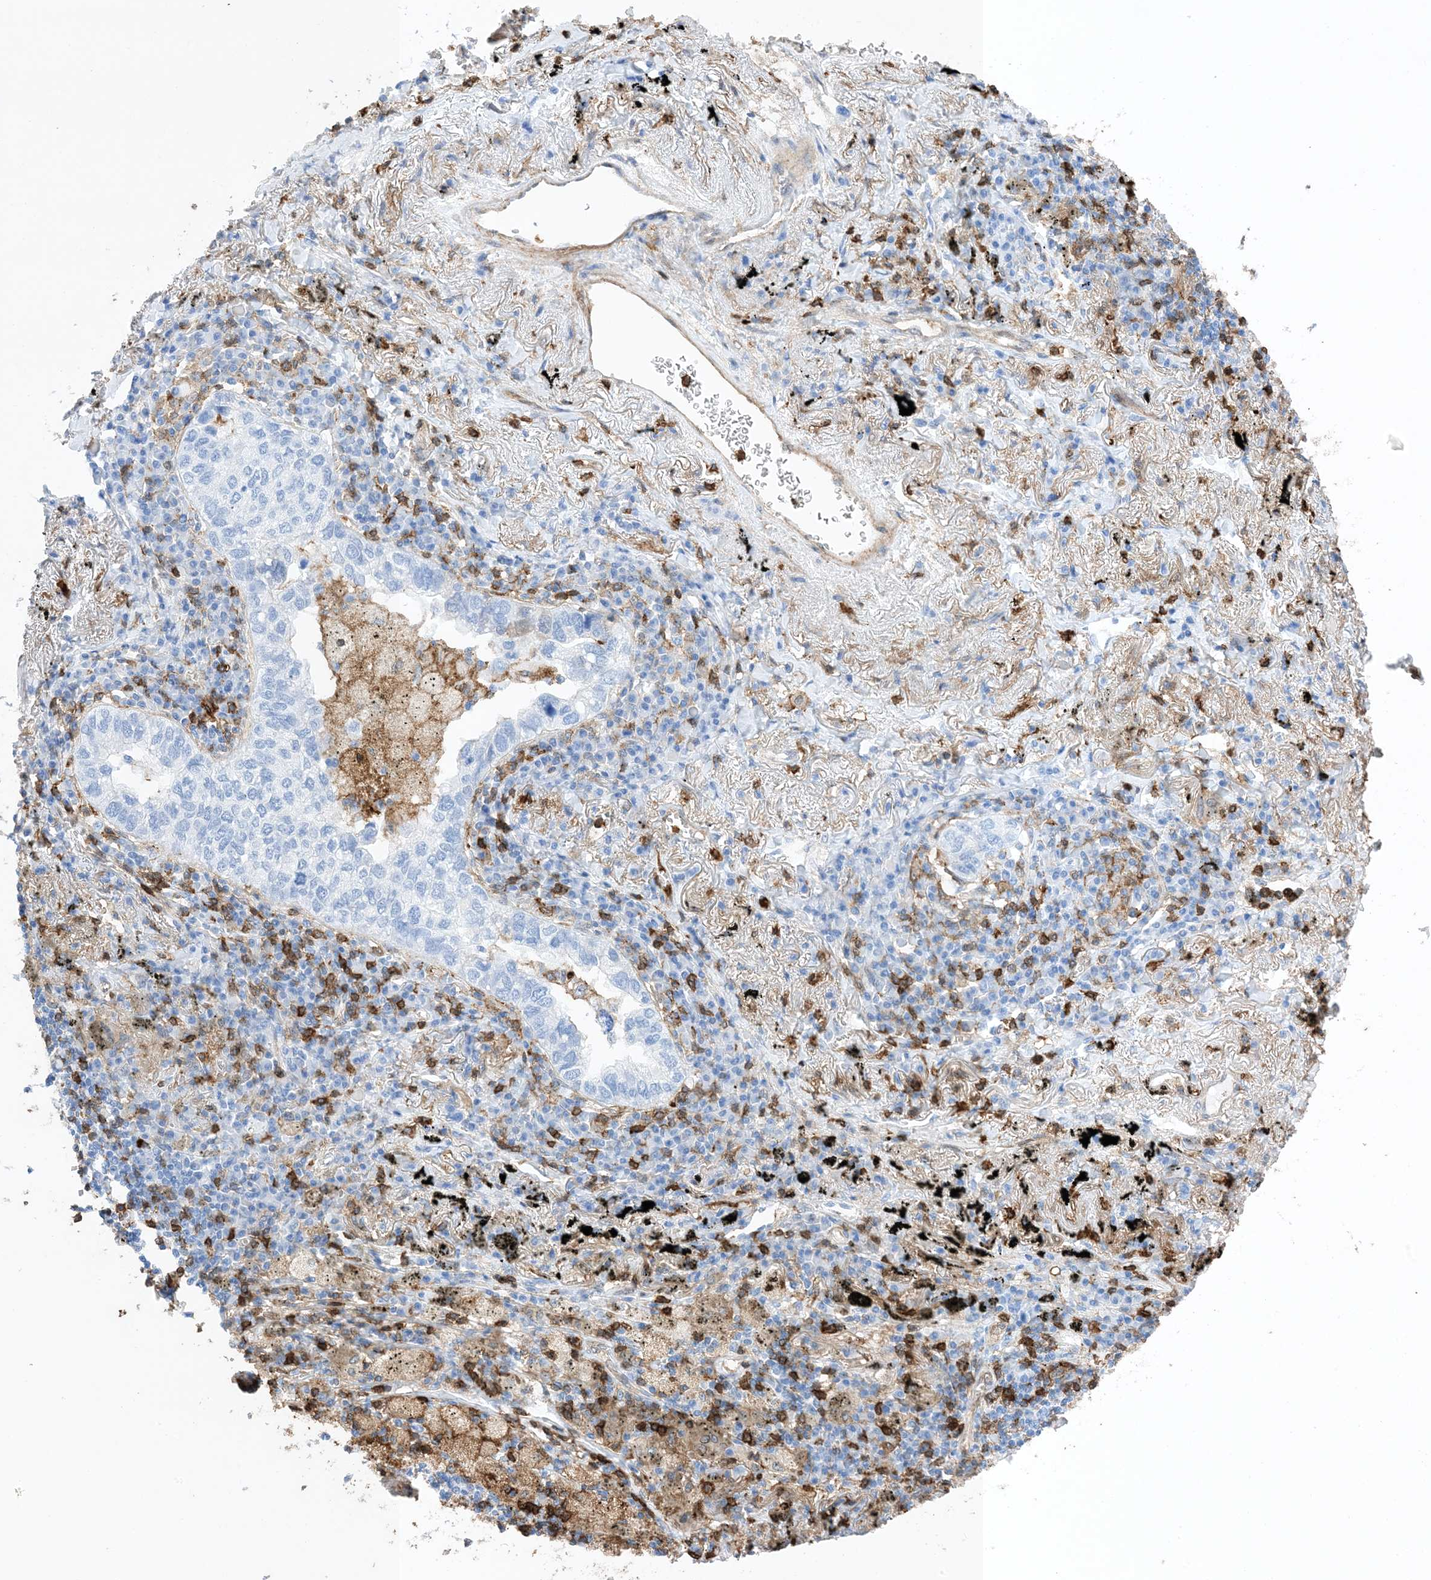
{"staining": {"intensity": "negative", "quantity": "none", "location": "none"}, "tissue": "lung cancer", "cell_type": "Tumor cells", "image_type": "cancer", "snomed": [{"axis": "morphology", "description": "Adenocarcinoma, NOS"}, {"axis": "topography", "description": "Lung"}], "caption": "Micrograph shows no protein expression in tumor cells of lung adenocarcinoma tissue.", "gene": "ANXA1", "patient": {"sex": "male", "age": 65}}